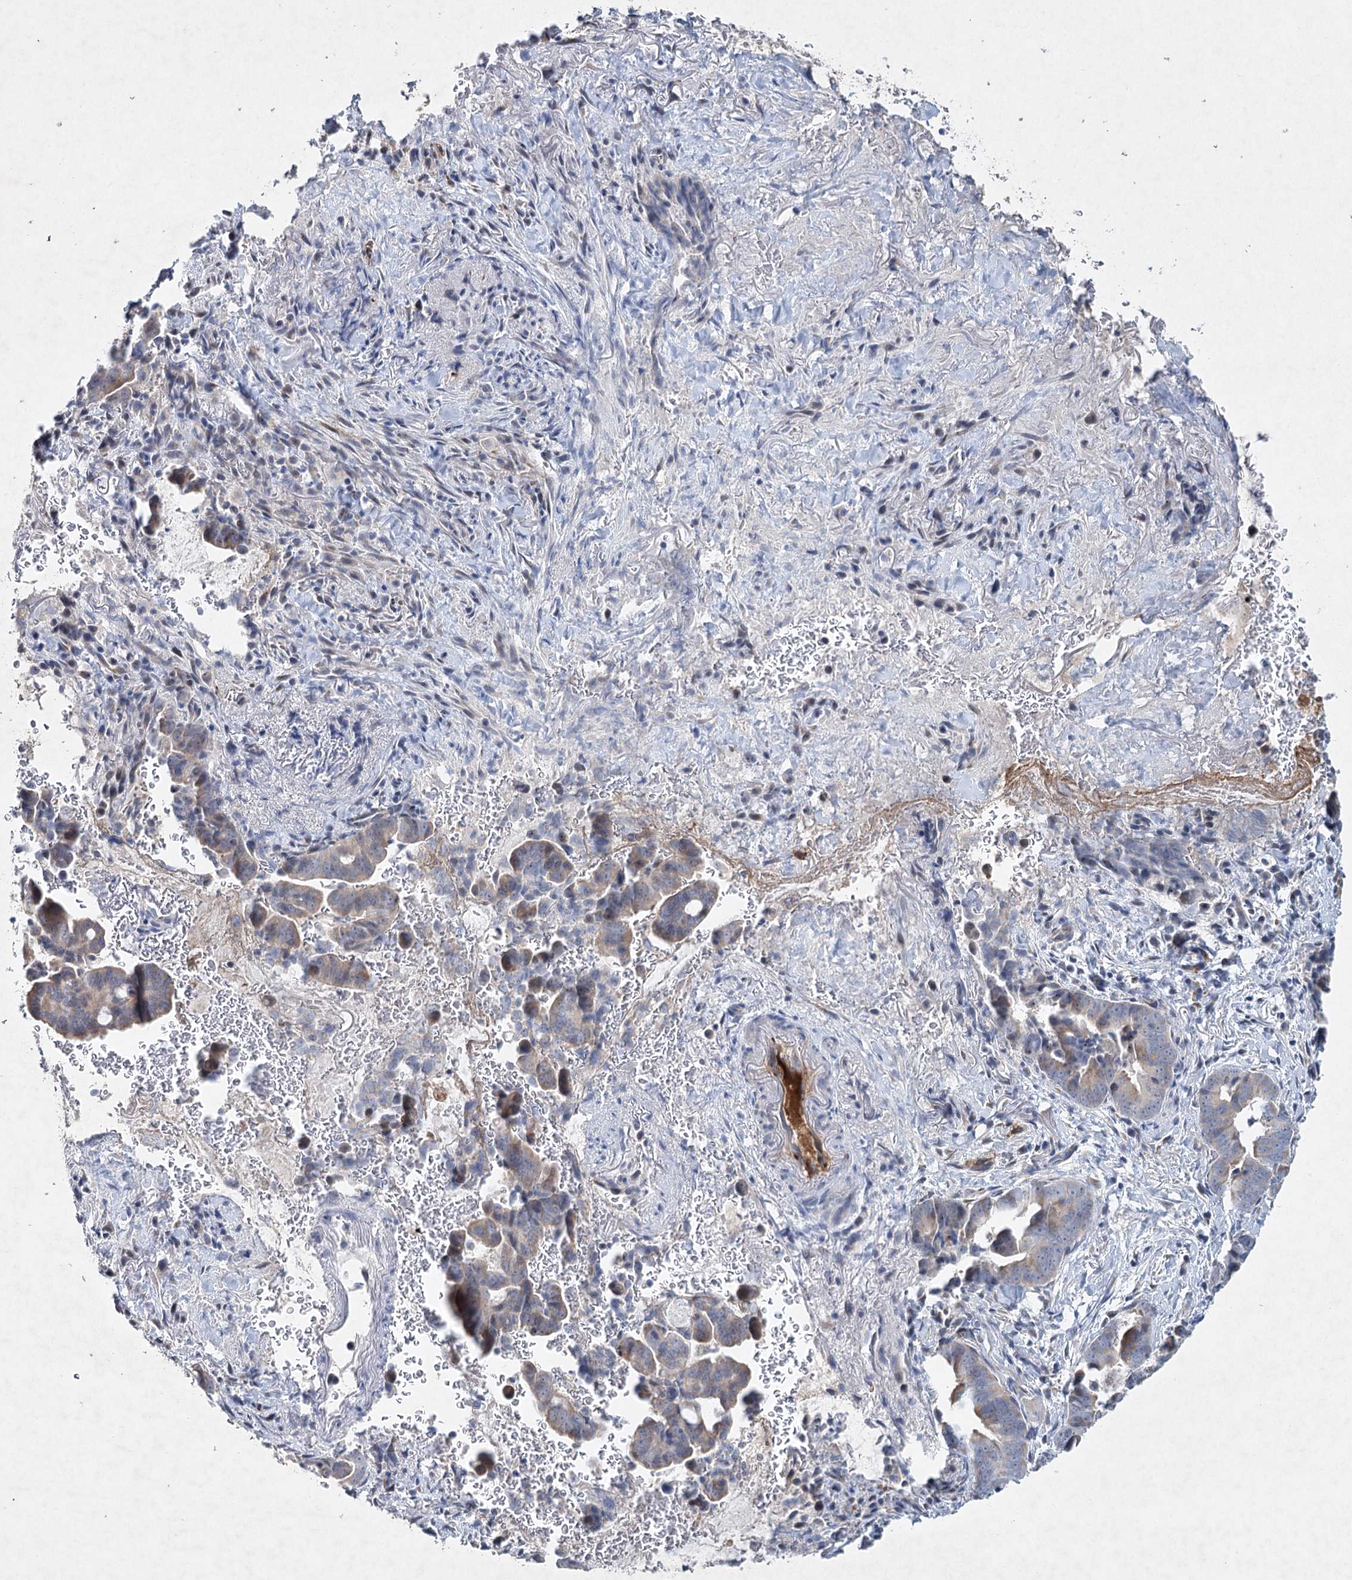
{"staining": {"intensity": "weak", "quantity": "25%-75%", "location": "cytoplasmic/membranous"}, "tissue": "pancreatic cancer", "cell_type": "Tumor cells", "image_type": "cancer", "snomed": [{"axis": "morphology", "description": "Adenocarcinoma, NOS"}, {"axis": "topography", "description": "Pancreas"}], "caption": "Brown immunohistochemical staining in pancreatic cancer (adenocarcinoma) exhibits weak cytoplasmic/membranous staining in approximately 25%-75% of tumor cells.", "gene": "RFX6", "patient": {"sex": "female", "age": 63}}